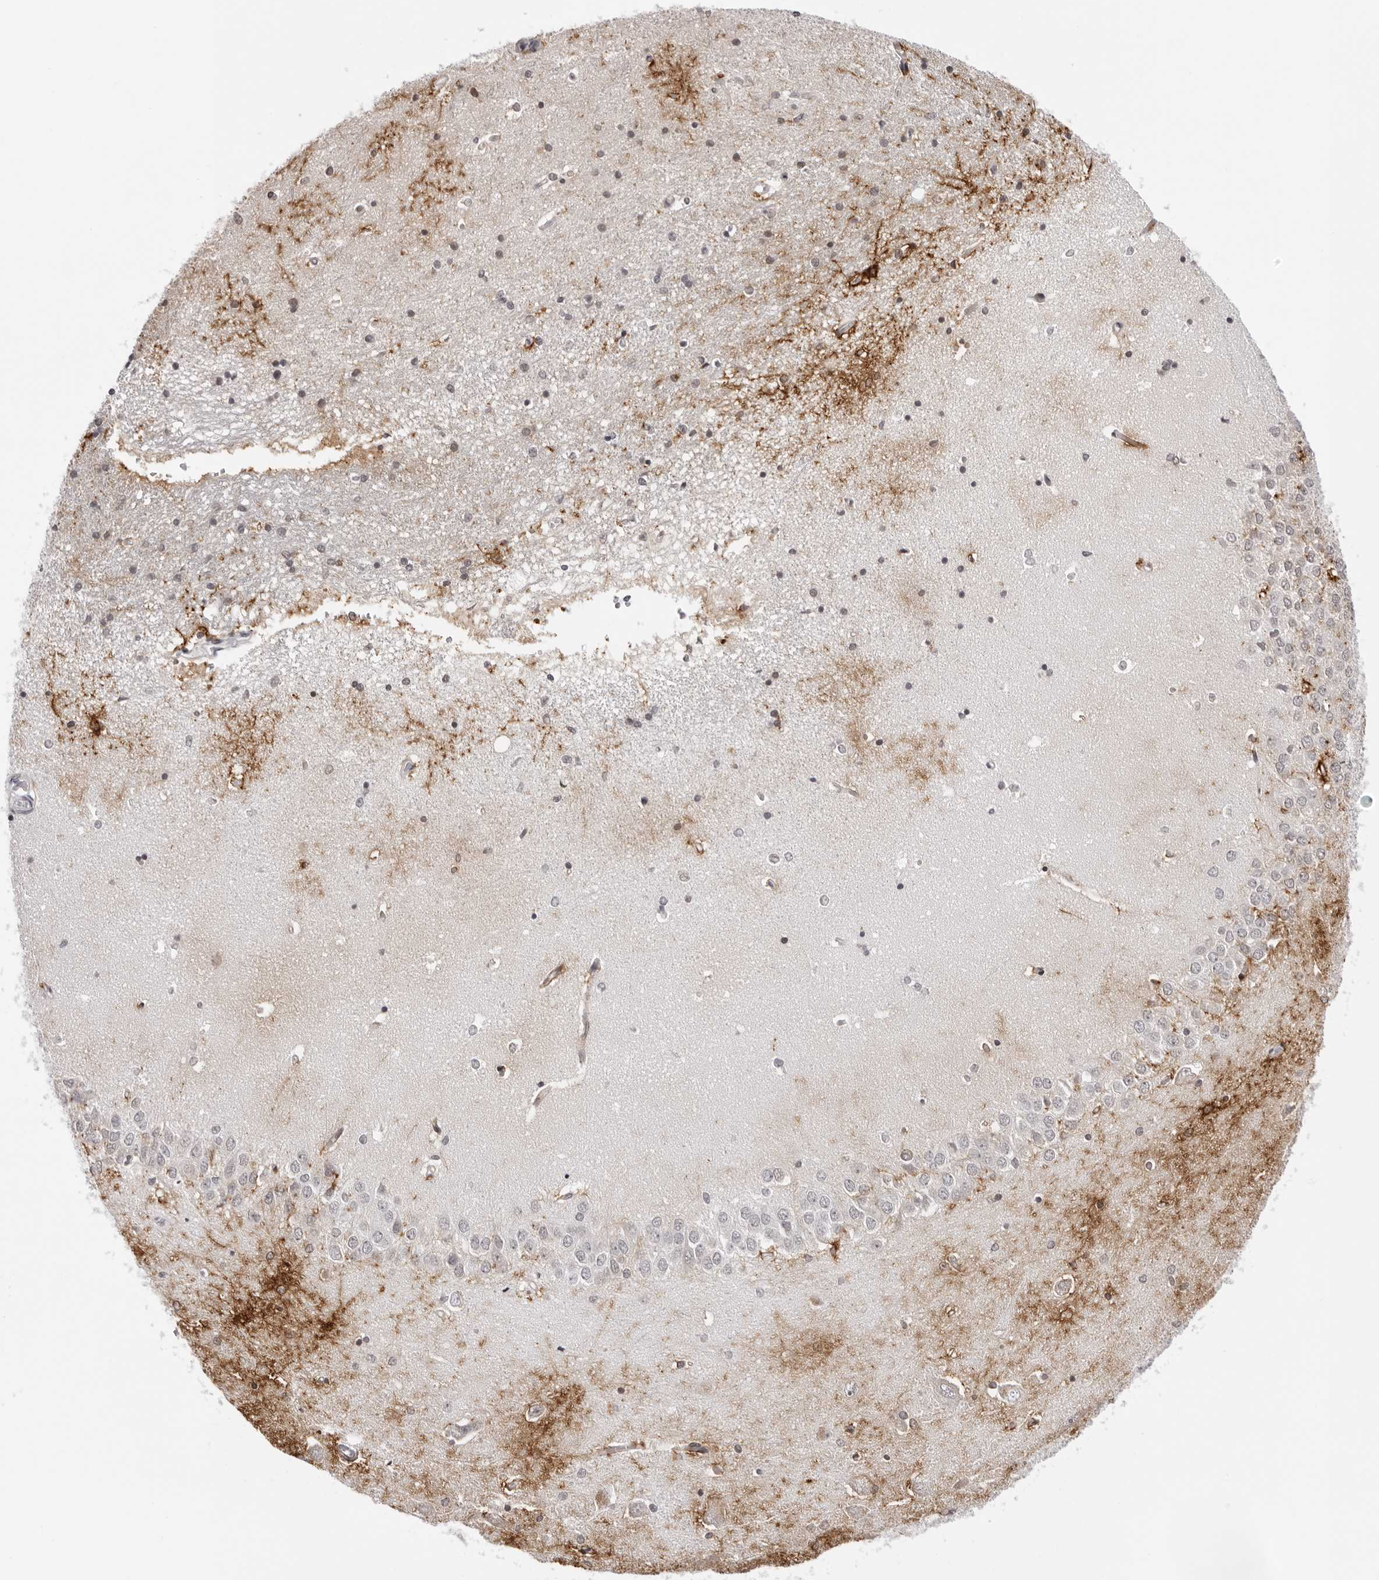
{"staining": {"intensity": "weak", "quantity": "<25%", "location": "cytoplasmic/membranous"}, "tissue": "hippocampus", "cell_type": "Glial cells", "image_type": "normal", "snomed": [{"axis": "morphology", "description": "Normal tissue, NOS"}, {"axis": "topography", "description": "Hippocampus"}], "caption": "This is an immunohistochemistry photomicrograph of unremarkable human hippocampus. There is no staining in glial cells.", "gene": "PRUNE1", "patient": {"sex": "male", "age": 45}}